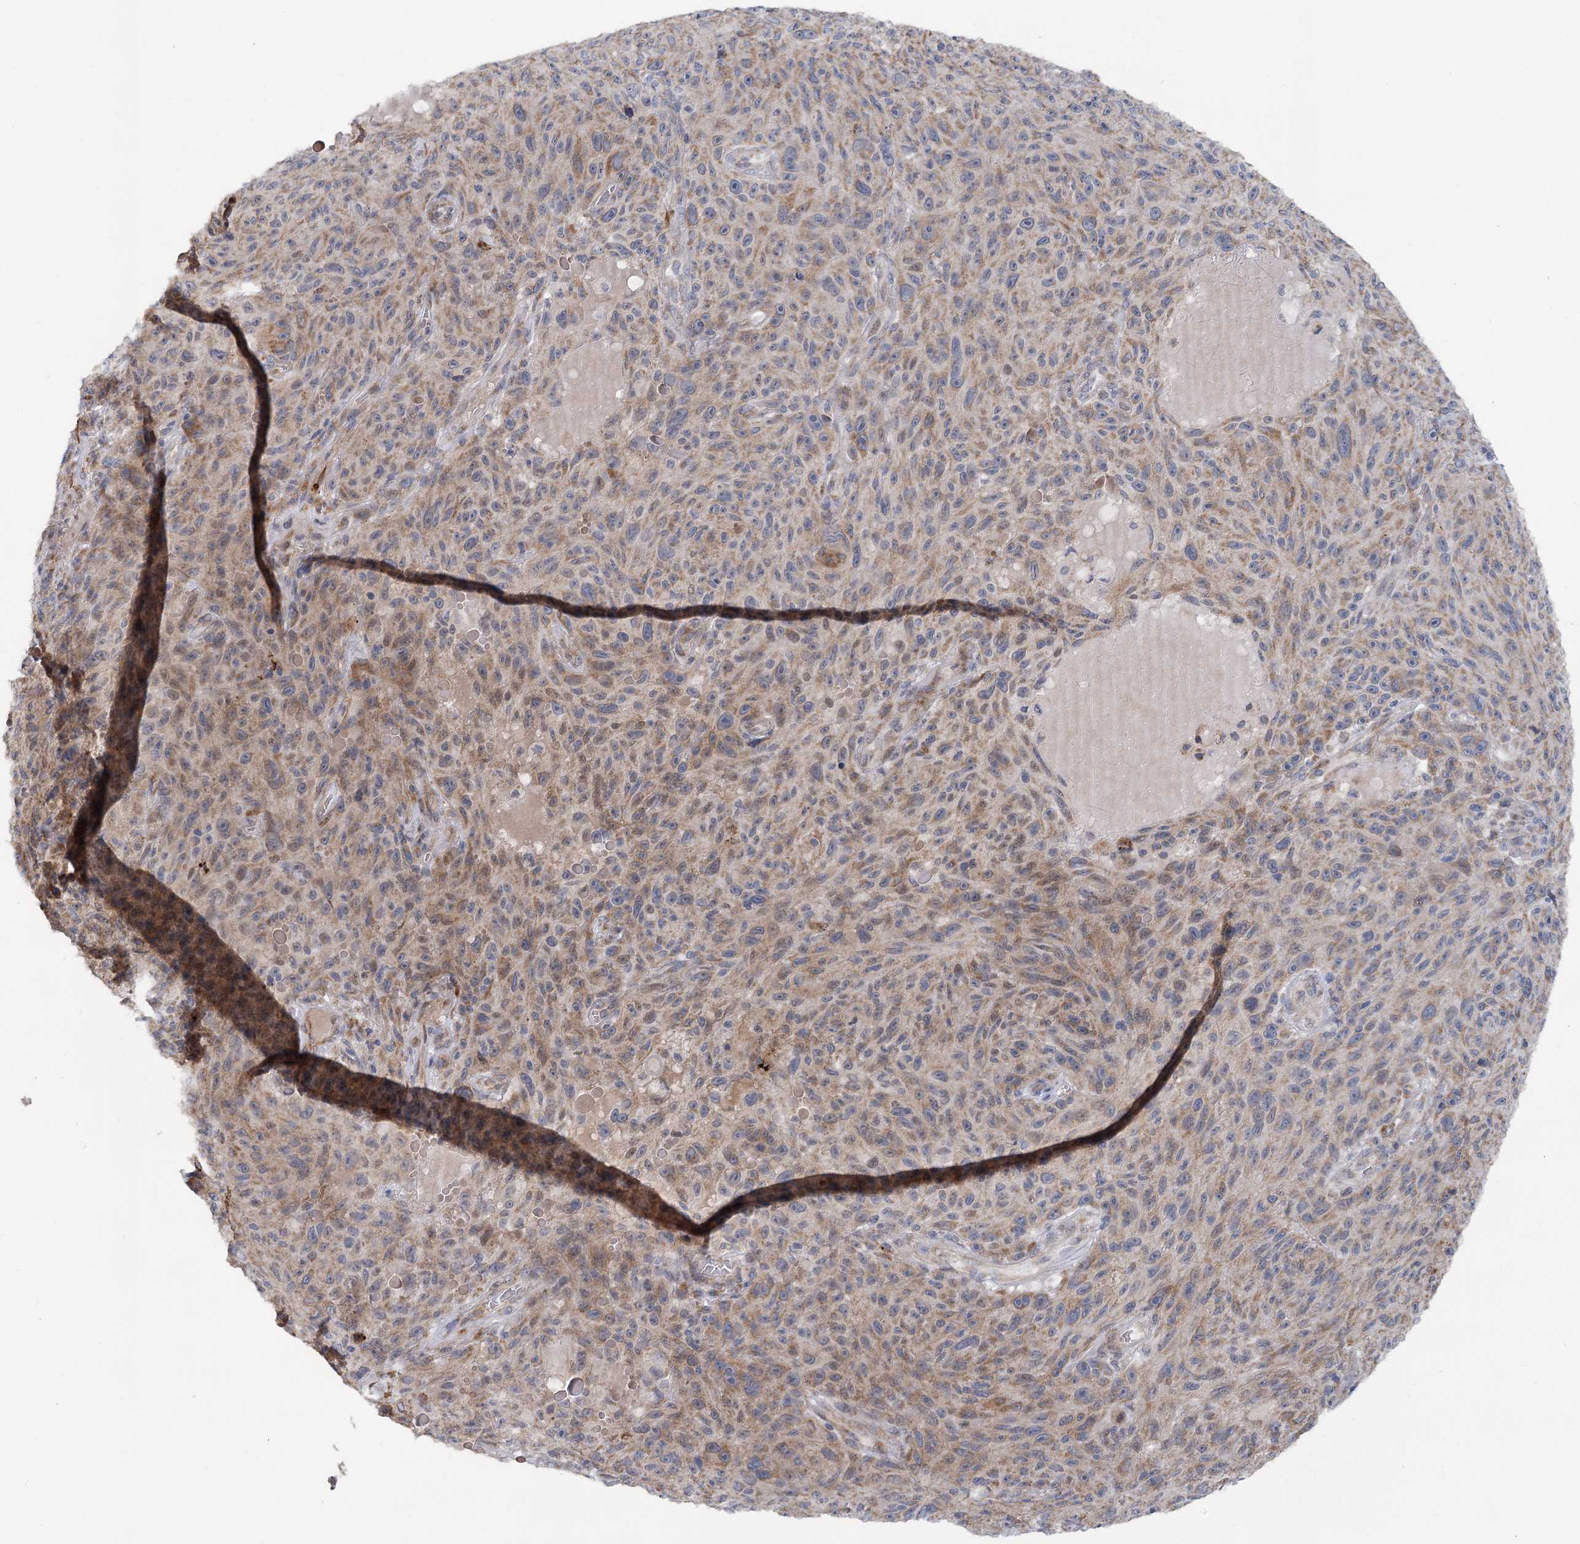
{"staining": {"intensity": "moderate", "quantity": ">75%", "location": "cytoplasmic/membranous"}, "tissue": "melanoma", "cell_type": "Tumor cells", "image_type": "cancer", "snomed": [{"axis": "morphology", "description": "Malignant melanoma, NOS"}, {"axis": "topography", "description": "Skin"}], "caption": "Moderate cytoplasmic/membranous staining is seen in approximately >75% of tumor cells in malignant melanoma.", "gene": "CIB4", "patient": {"sex": "female", "age": 82}}